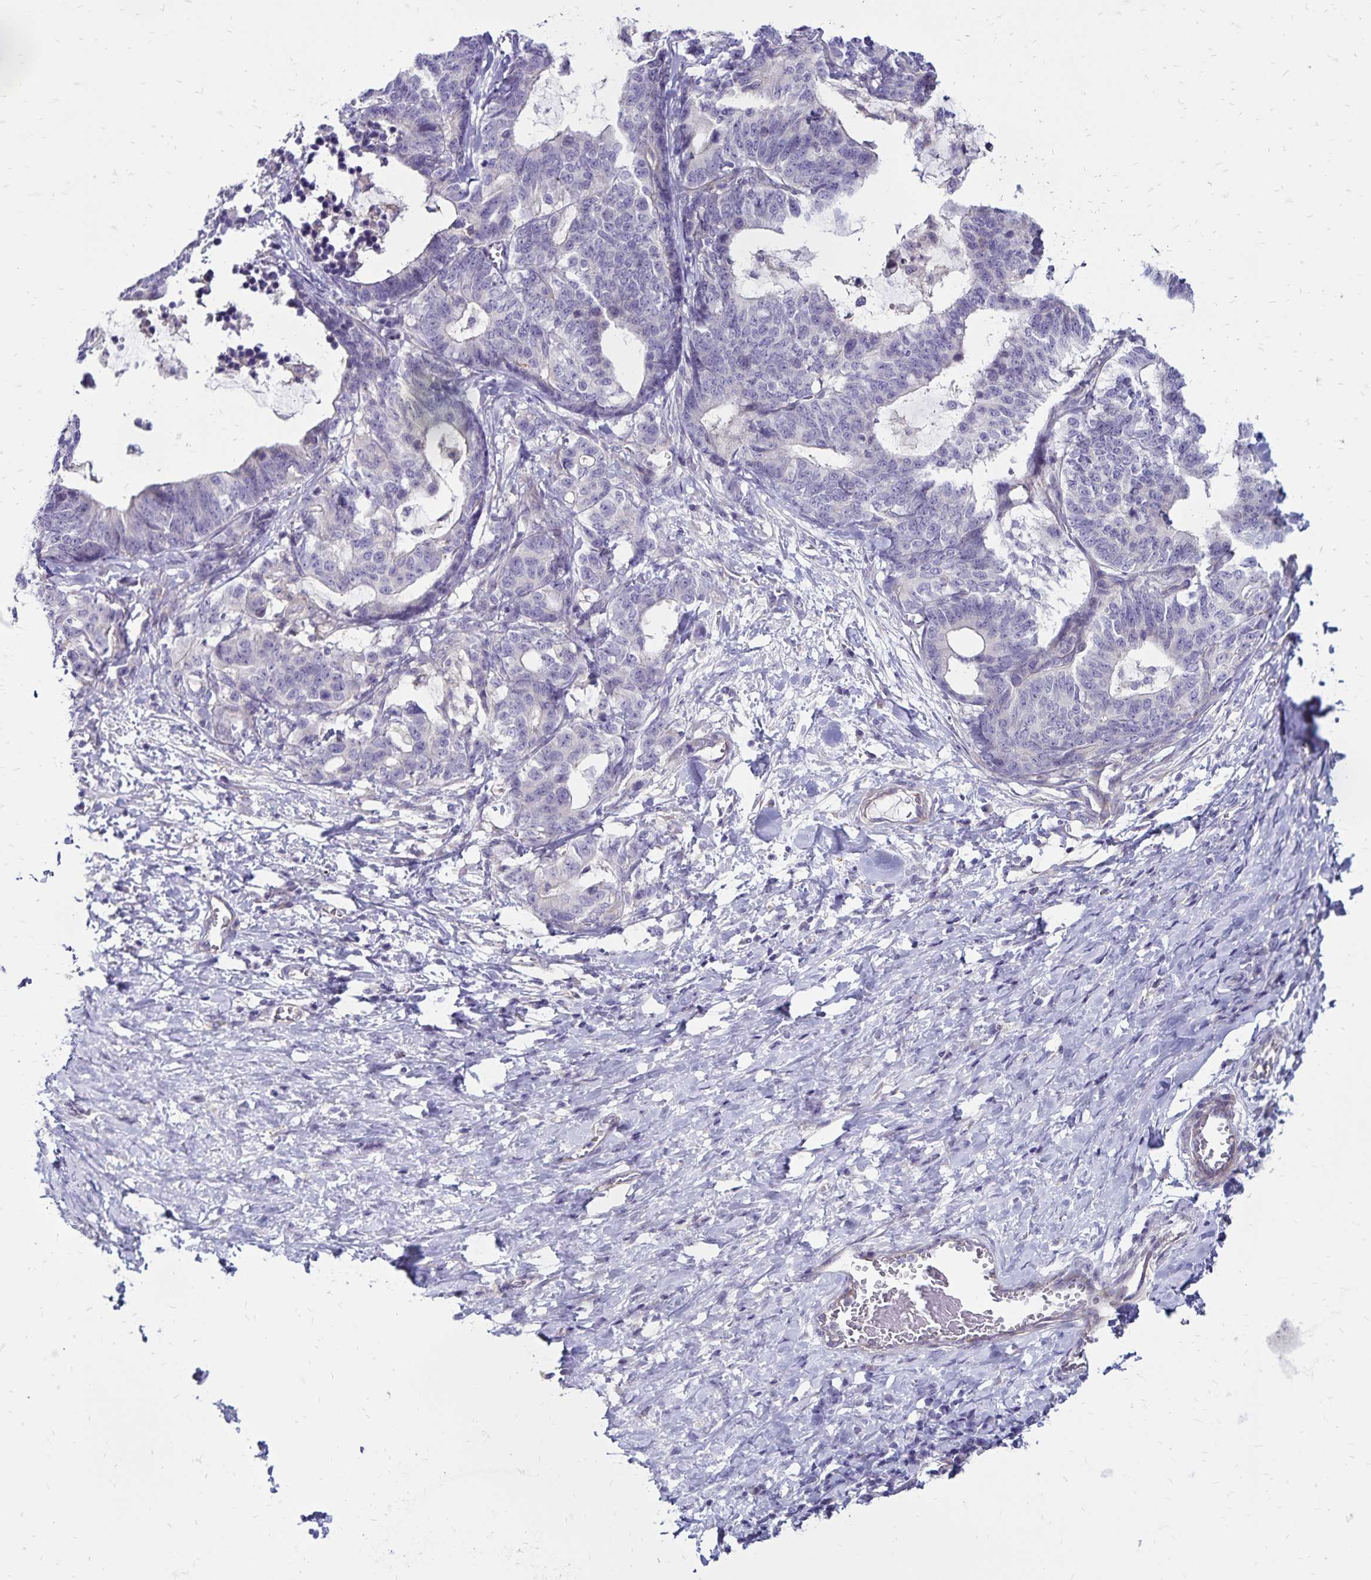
{"staining": {"intensity": "negative", "quantity": "none", "location": "none"}, "tissue": "stomach cancer", "cell_type": "Tumor cells", "image_type": "cancer", "snomed": [{"axis": "morphology", "description": "Normal tissue, NOS"}, {"axis": "morphology", "description": "Adenocarcinoma, NOS"}, {"axis": "topography", "description": "Stomach"}], "caption": "Stomach cancer stained for a protein using immunohistochemistry shows no staining tumor cells.", "gene": "FSD1", "patient": {"sex": "female", "age": 64}}